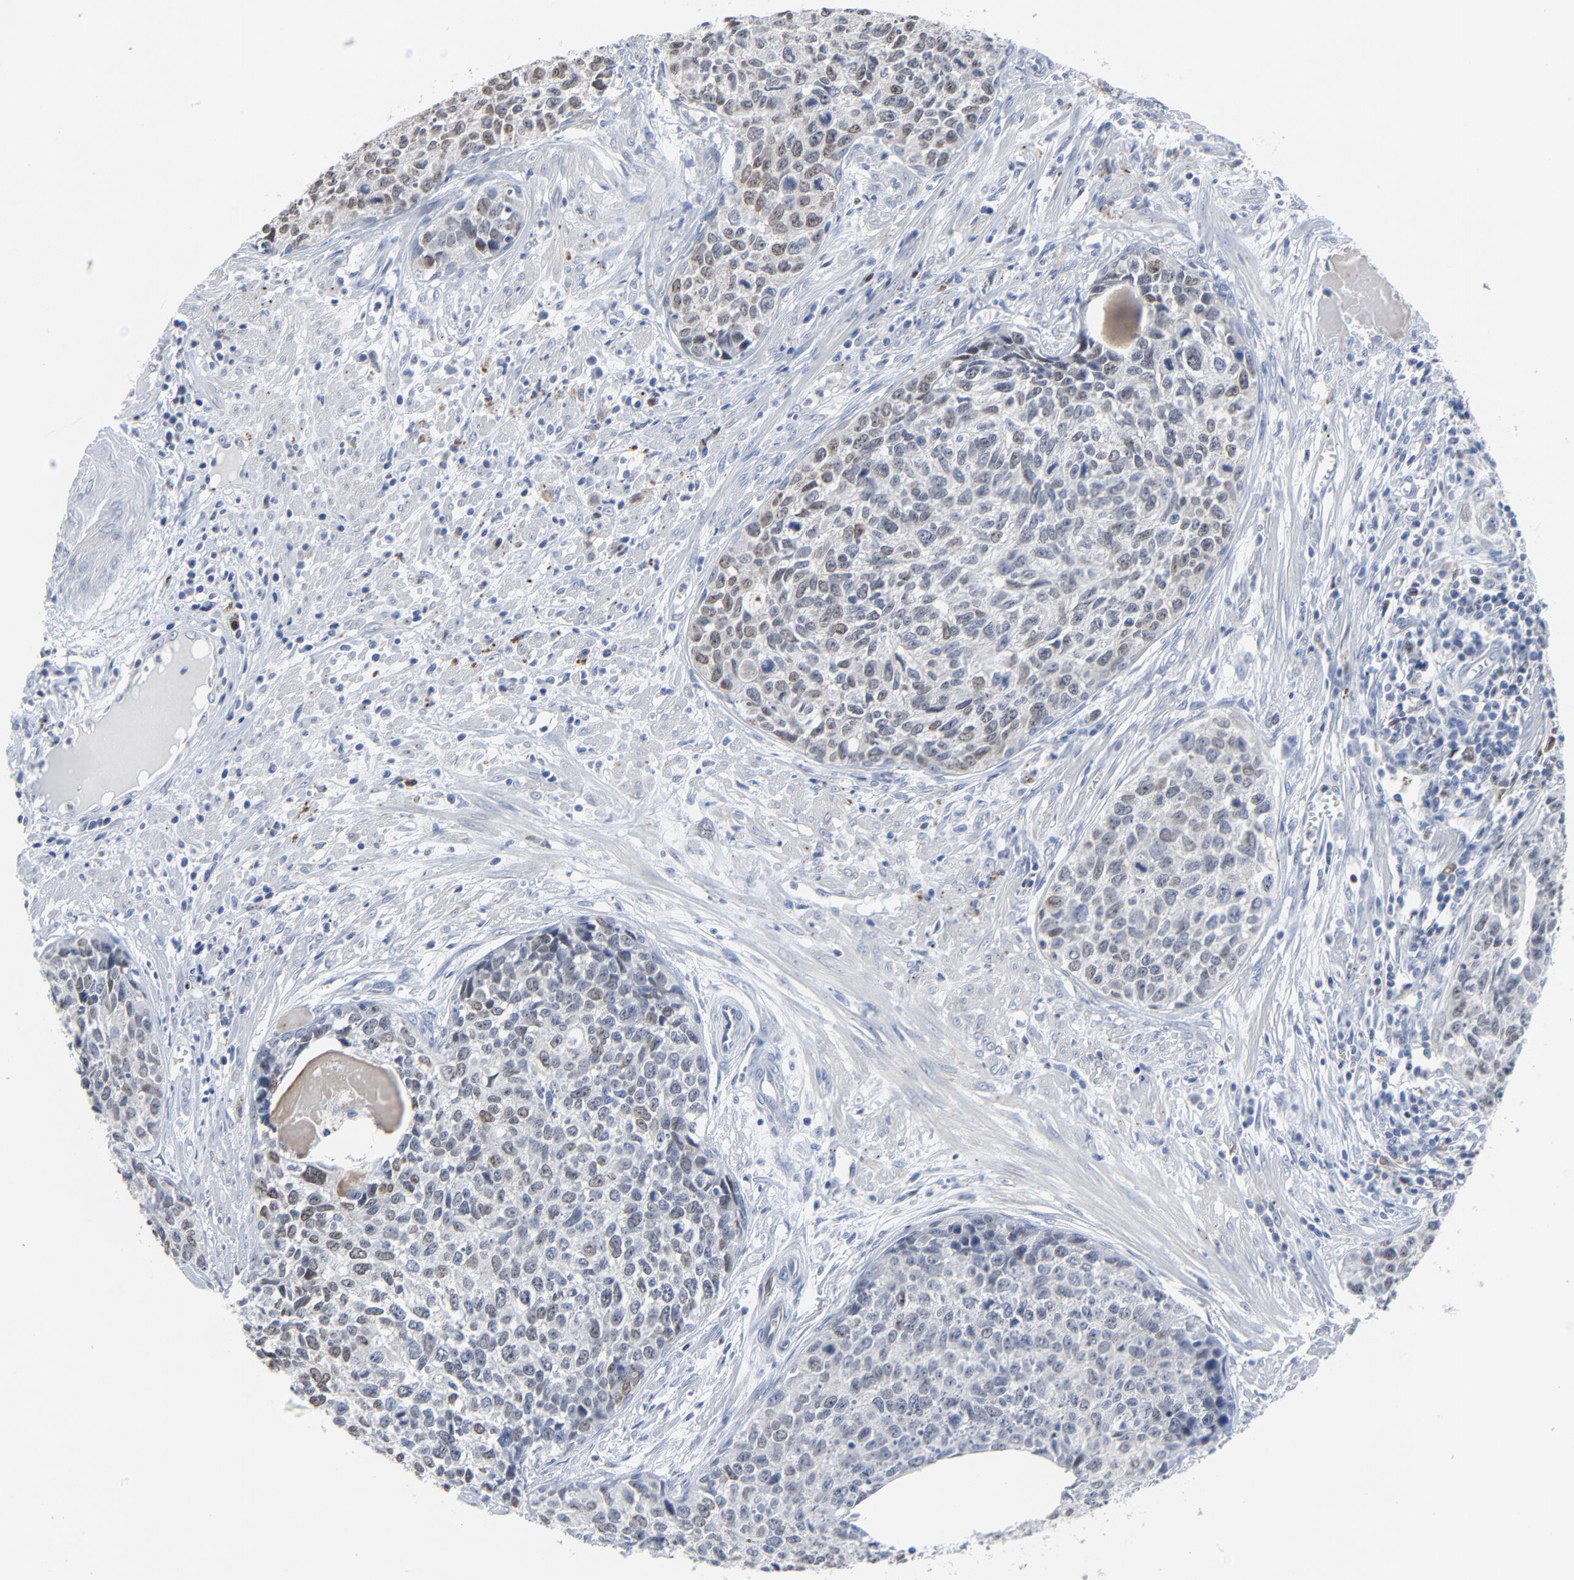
{"staining": {"intensity": "weak", "quantity": "<25%", "location": "nuclear"}, "tissue": "urothelial cancer", "cell_type": "Tumor cells", "image_type": "cancer", "snomed": [{"axis": "morphology", "description": "Urothelial carcinoma, High grade"}, {"axis": "topography", "description": "Urinary bladder"}], "caption": "Tumor cells are negative for protein expression in human urothelial cancer.", "gene": "BIRC3", "patient": {"sex": "male", "age": 81}}